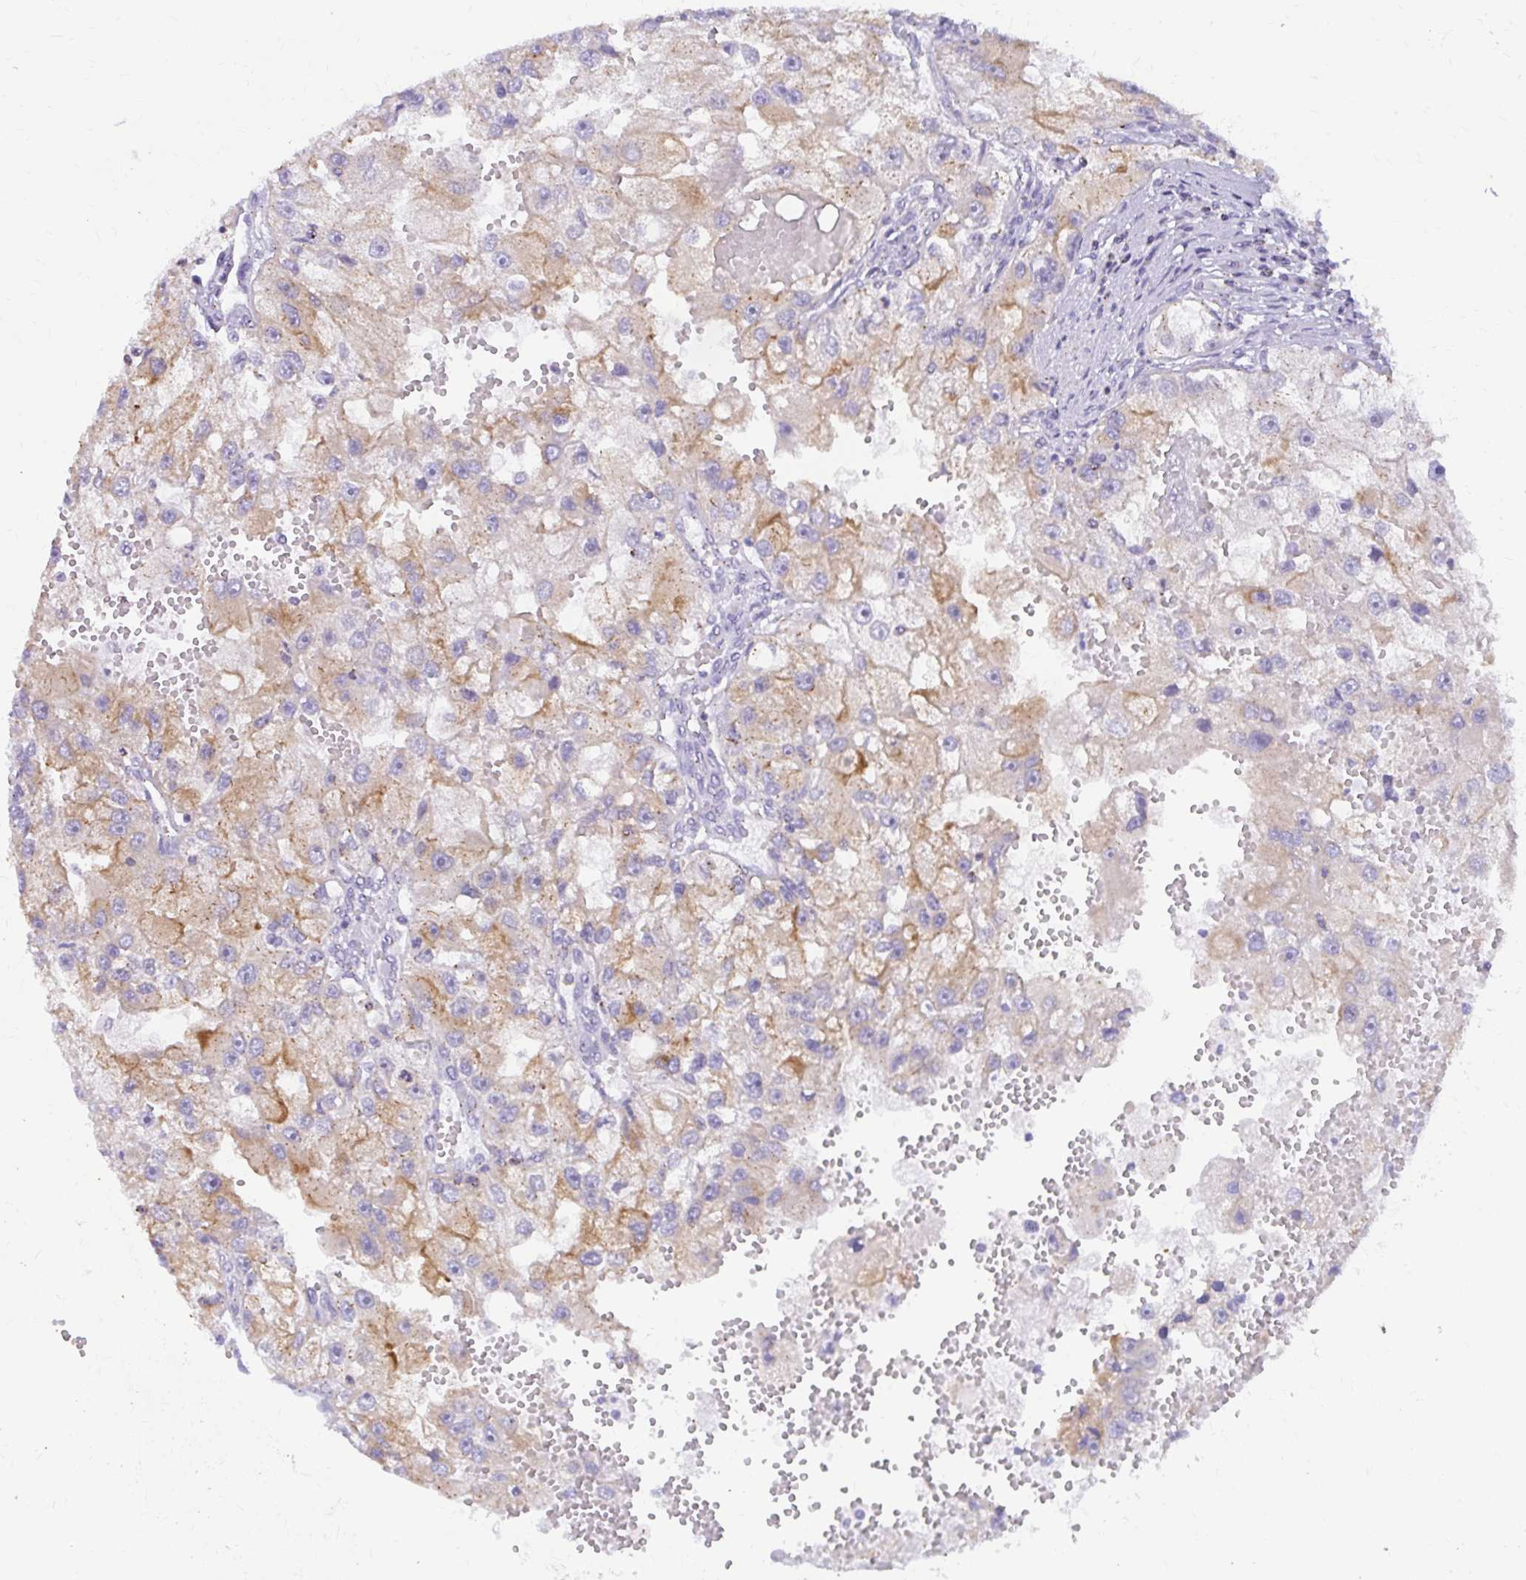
{"staining": {"intensity": "moderate", "quantity": "<25%", "location": "cytoplasmic/membranous"}, "tissue": "renal cancer", "cell_type": "Tumor cells", "image_type": "cancer", "snomed": [{"axis": "morphology", "description": "Adenocarcinoma, NOS"}, {"axis": "topography", "description": "Kidney"}], "caption": "IHC micrograph of human adenocarcinoma (renal) stained for a protein (brown), which shows low levels of moderate cytoplasmic/membranous expression in approximately <25% of tumor cells.", "gene": "RADIL", "patient": {"sex": "male", "age": 63}}